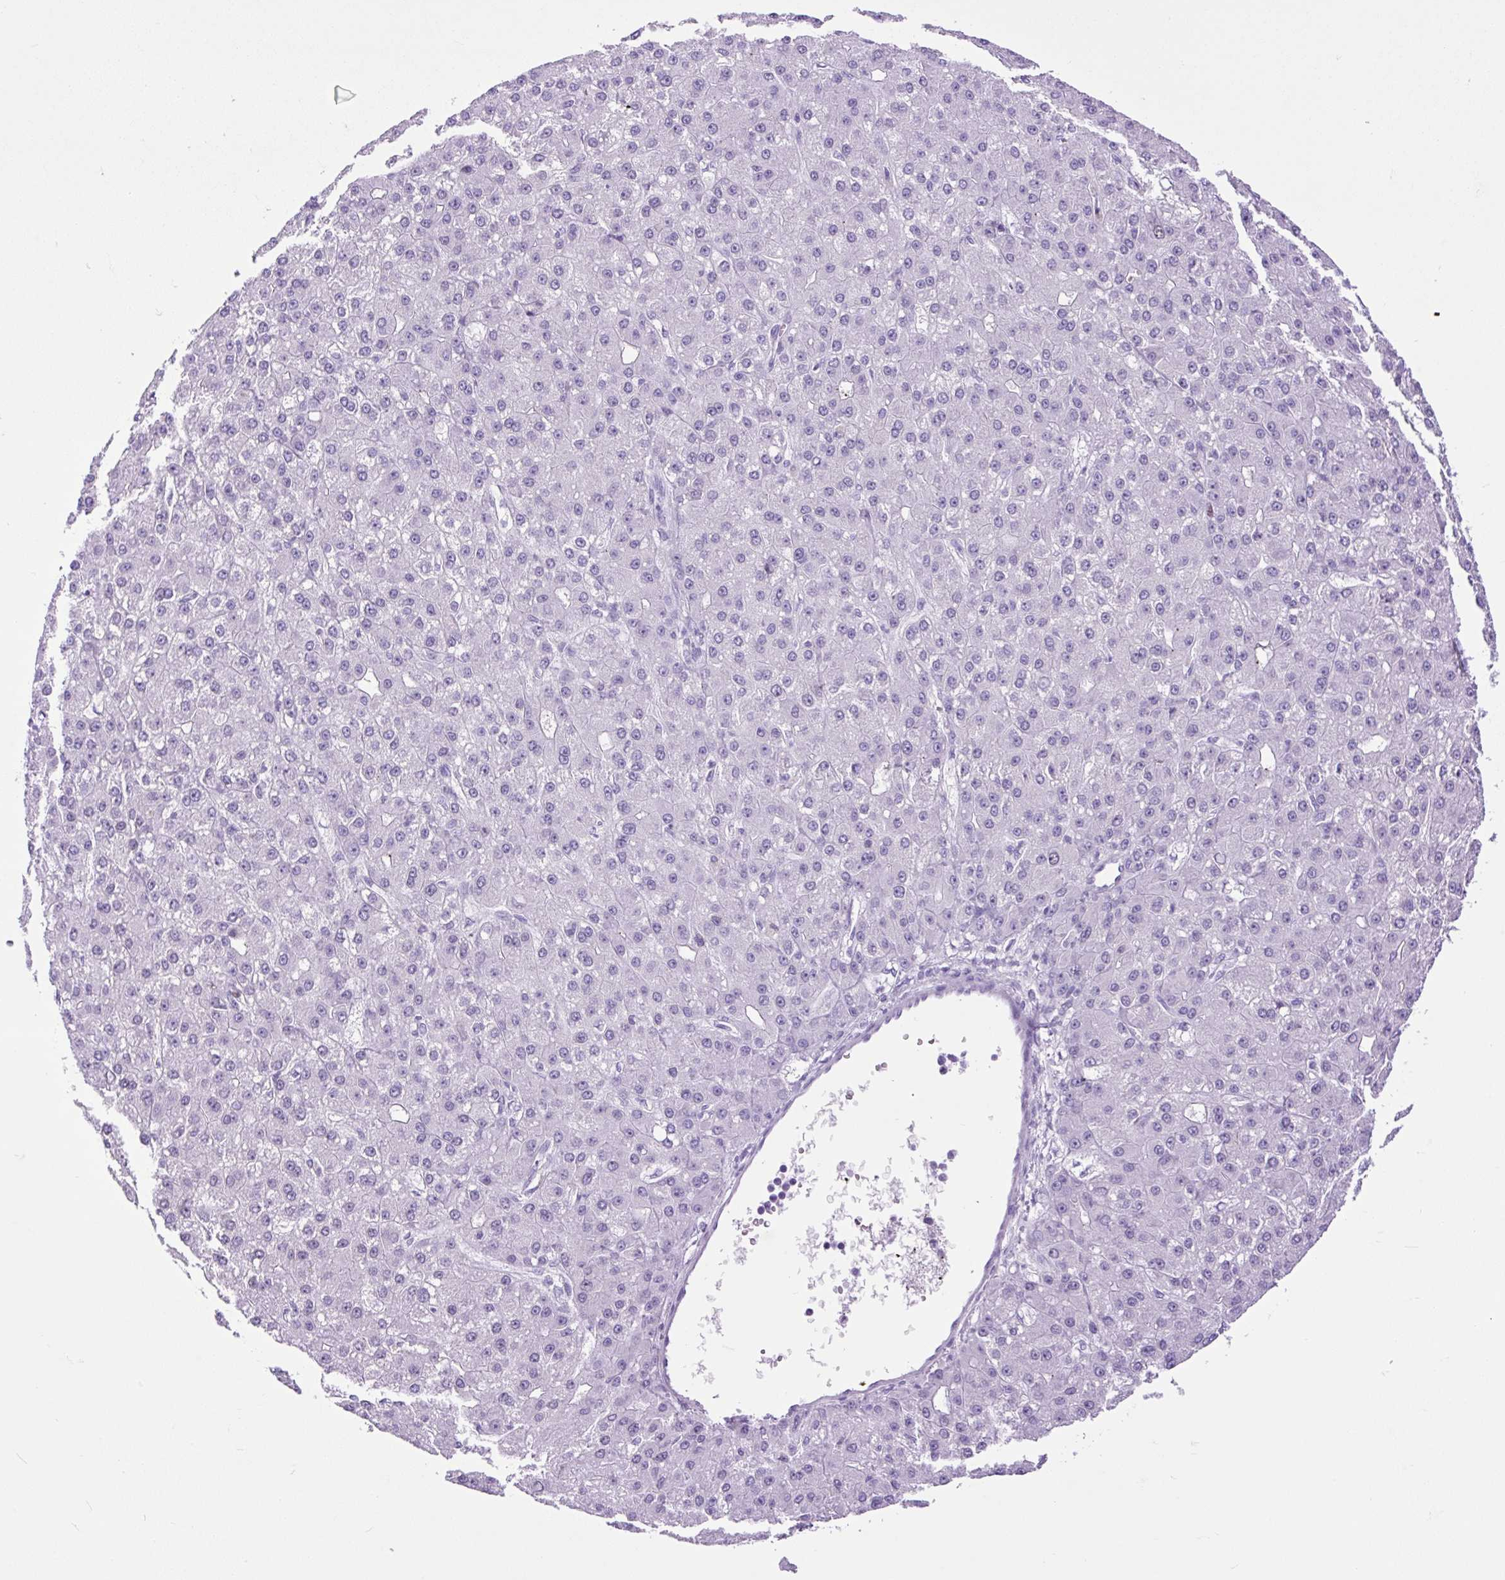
{"staining": {"intensity": "negative", "quantity": "none", "location": "none"}, "tissue": "liver cancer", "cell_type": "Tumor cells", "image_type": "cancer", "snomed": [{"axis": "morphology", "description": "Carcinoma, Hepatocellular, NOS"}, {"axis": "topography", "description": "Liver"}], "caption": "Photomicrograph shows no protein staining in tumor cells of hepatocellular carcinoma (liver) tissue.", "gene": "RACGAP1", "patient": {"sex": "male", "age": 67}}